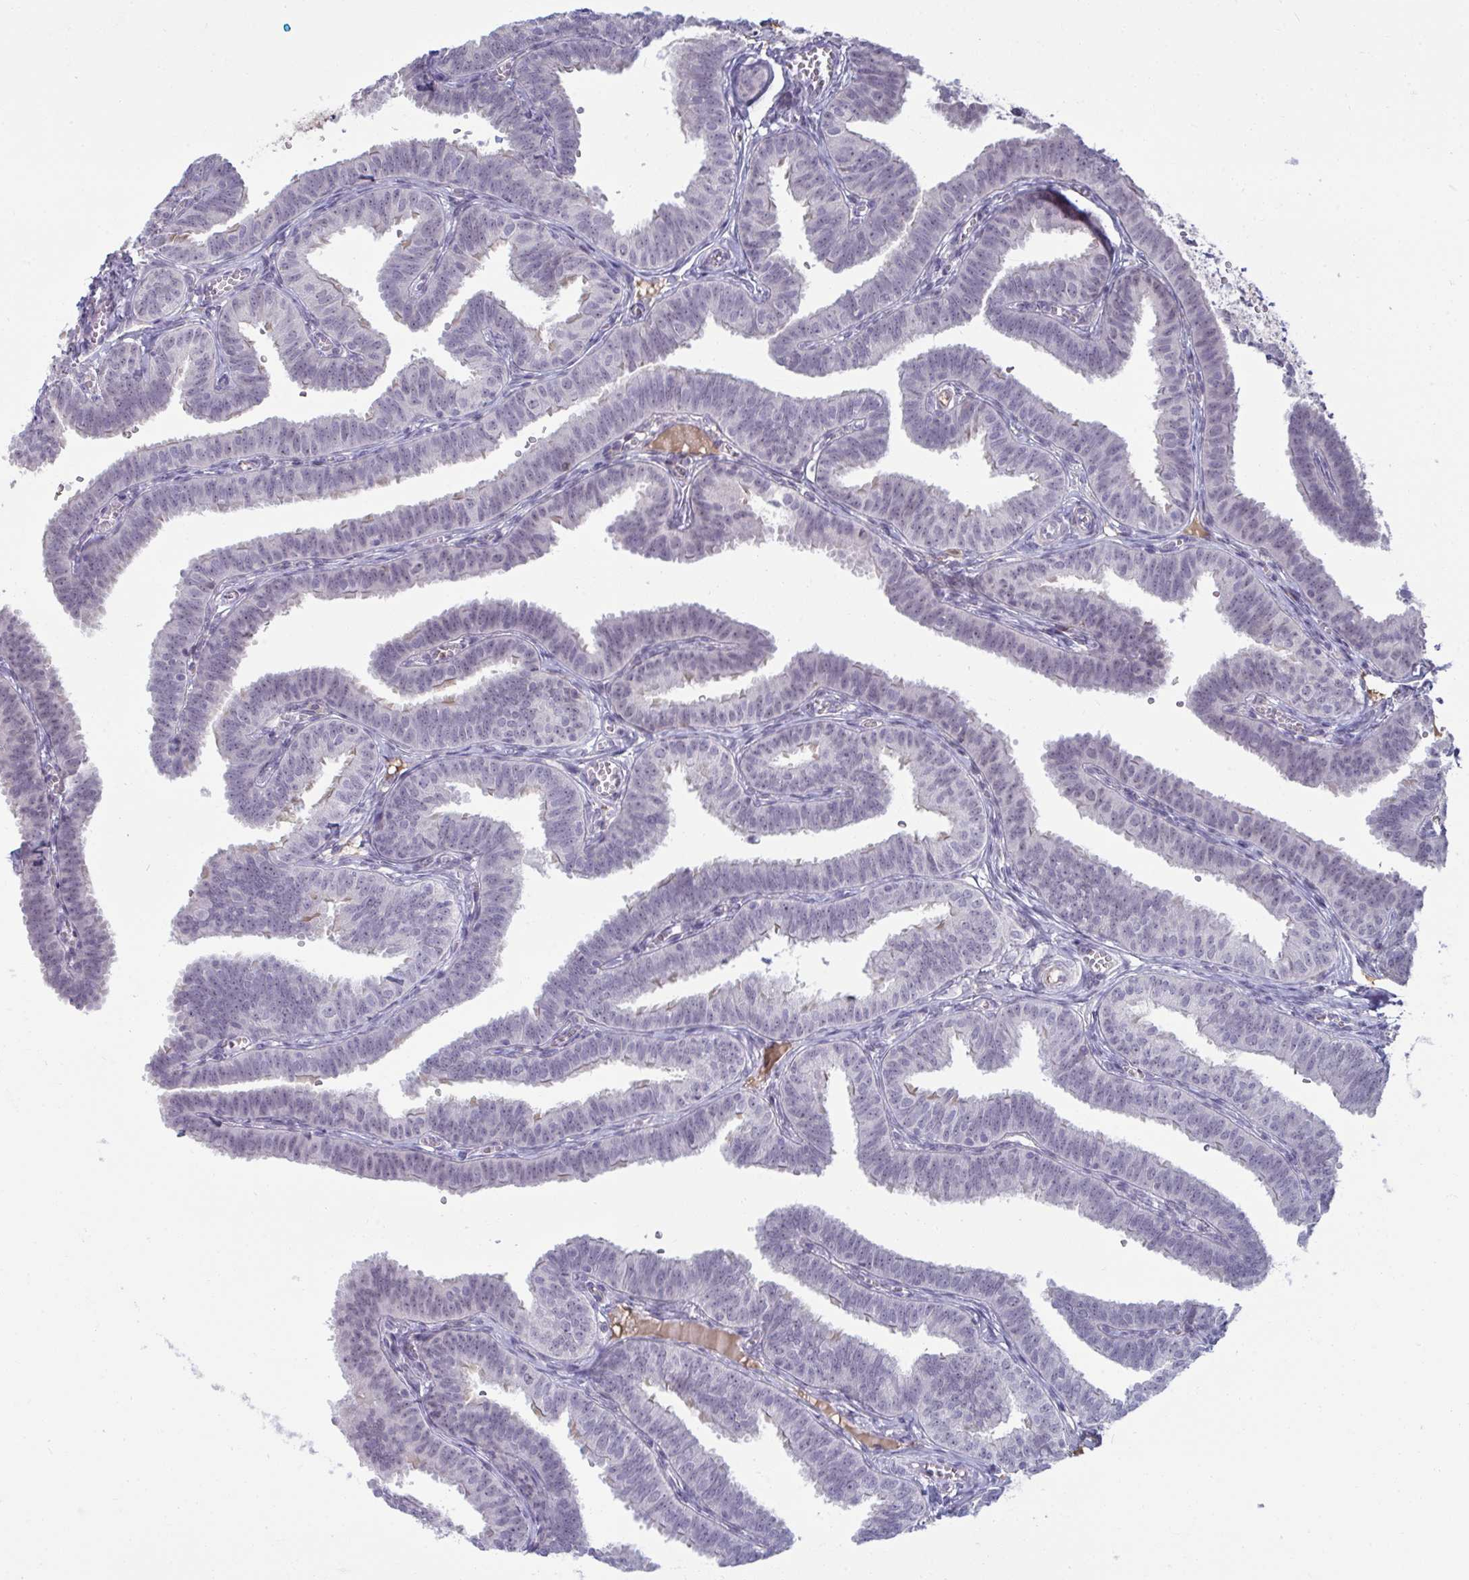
{"staining": {"intensity": "weak", "quantity": "<25%", "location": "cytoplasmic/membranous"}, "tissue": "fallopian tube", "cell_type": "Glandular cells", "image_type": "normal", "snomed": [{"axis": "morphology", "description": "Normal tissue, NOS"}, {"axis": "topography", "description": "Fallopian tube"}], "caption": "A high-resolution micrograph shows immunohistochemistry staining of benign fallopian tube, which displays no significant positivity in glandular cells.", "gene": "RNASEH1", "patient": {"sex": "female", "age": 25}}